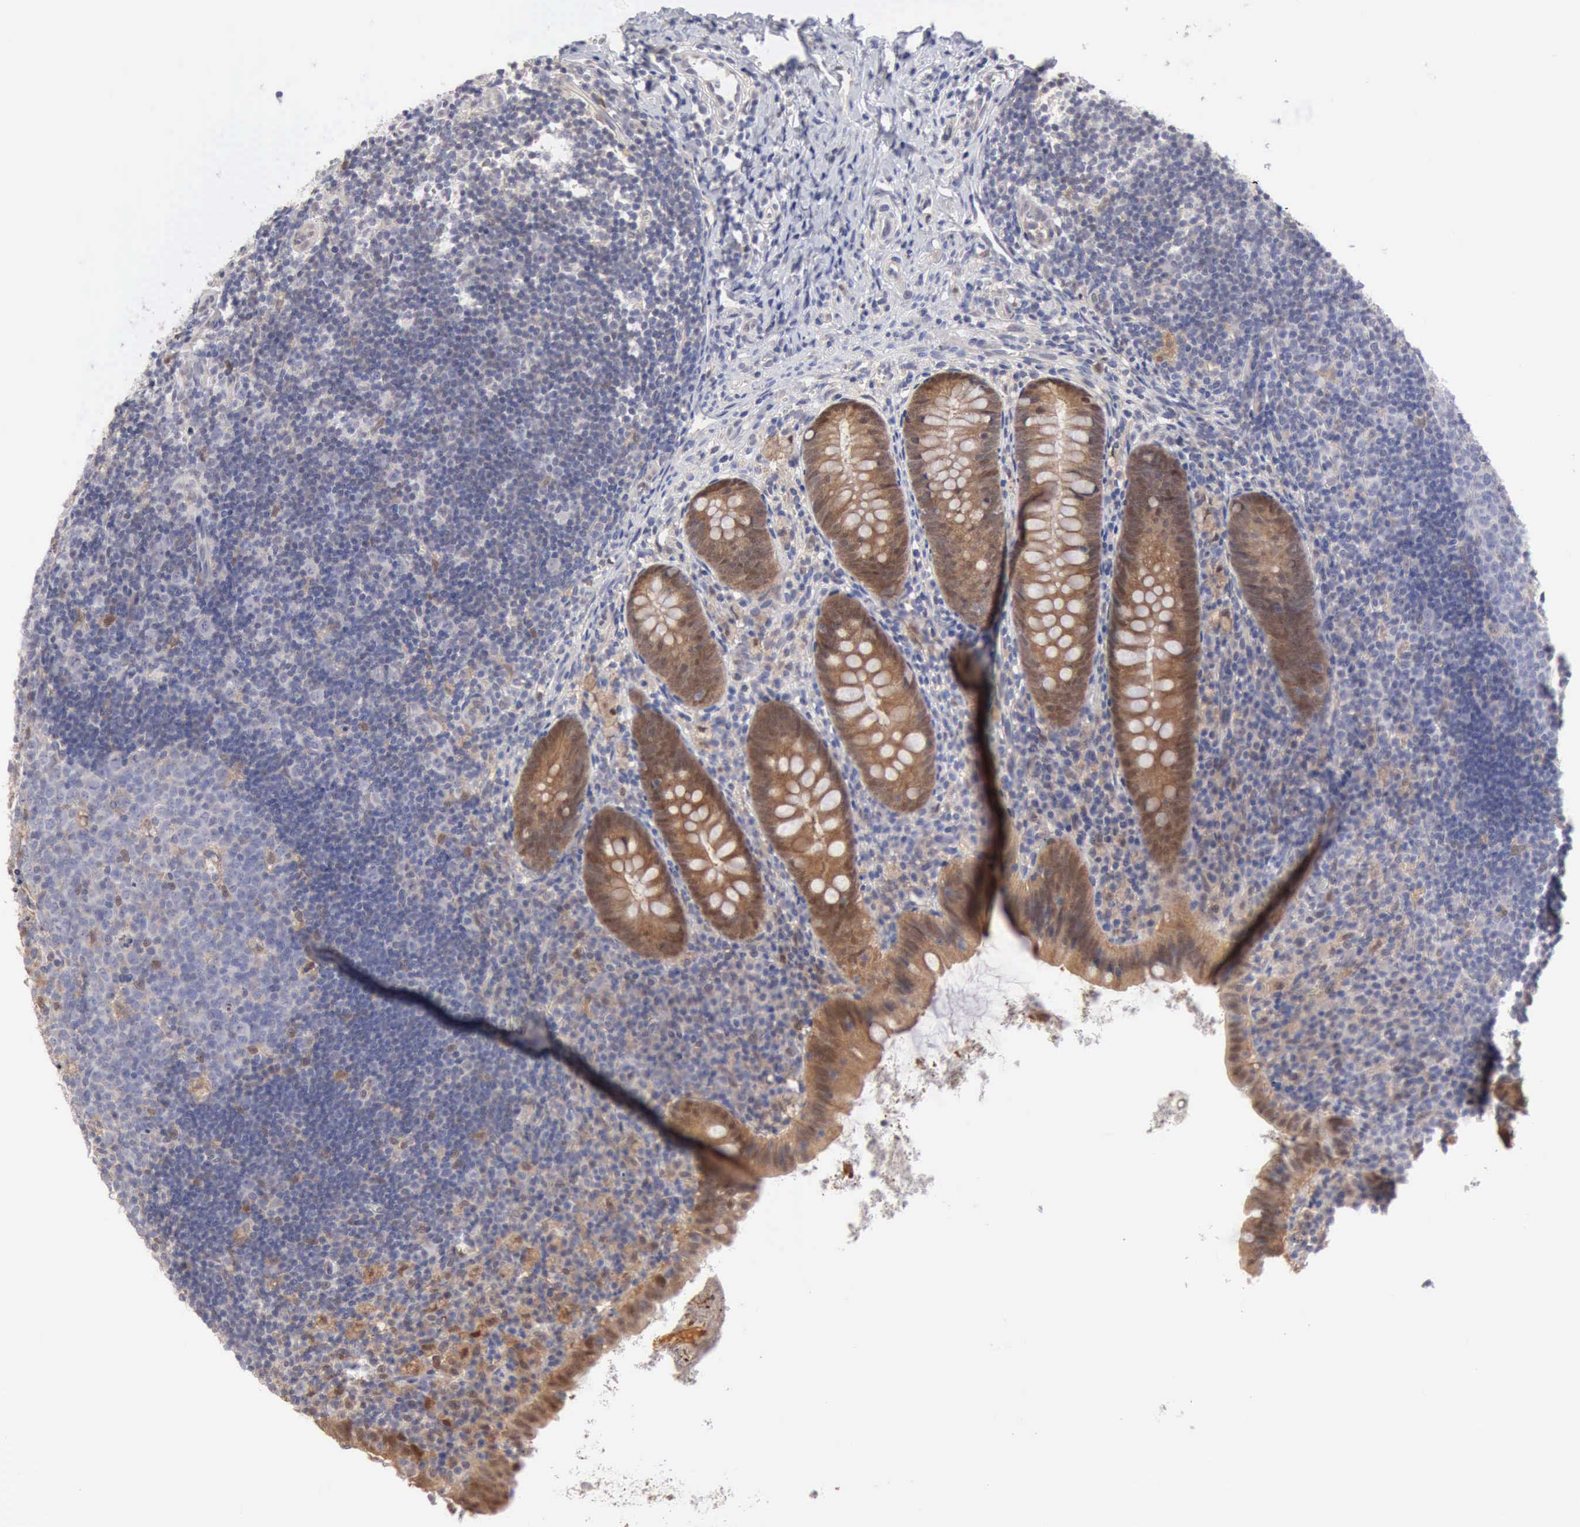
{"staining": {"intensity": "moderate", "quantity": ">75%", "location": "cytoplasmic/membranous,nuclear"}, "tissue": "appendix", "cell_type": "Glandular cells", "image_type": "normal", "snomed": [{"axis": "morphology", "description": "Normal tissue, NOS"}, {"axis": "topography", "description": "Appendix"}], "caption": "Appendix stained with IHC displays moderate cytoplasmic/membranous,nuclear positivity in approximately >75% of glandular cells.", "gene": "PTGR2", "patient": {"sex": "female", "age": 9}}